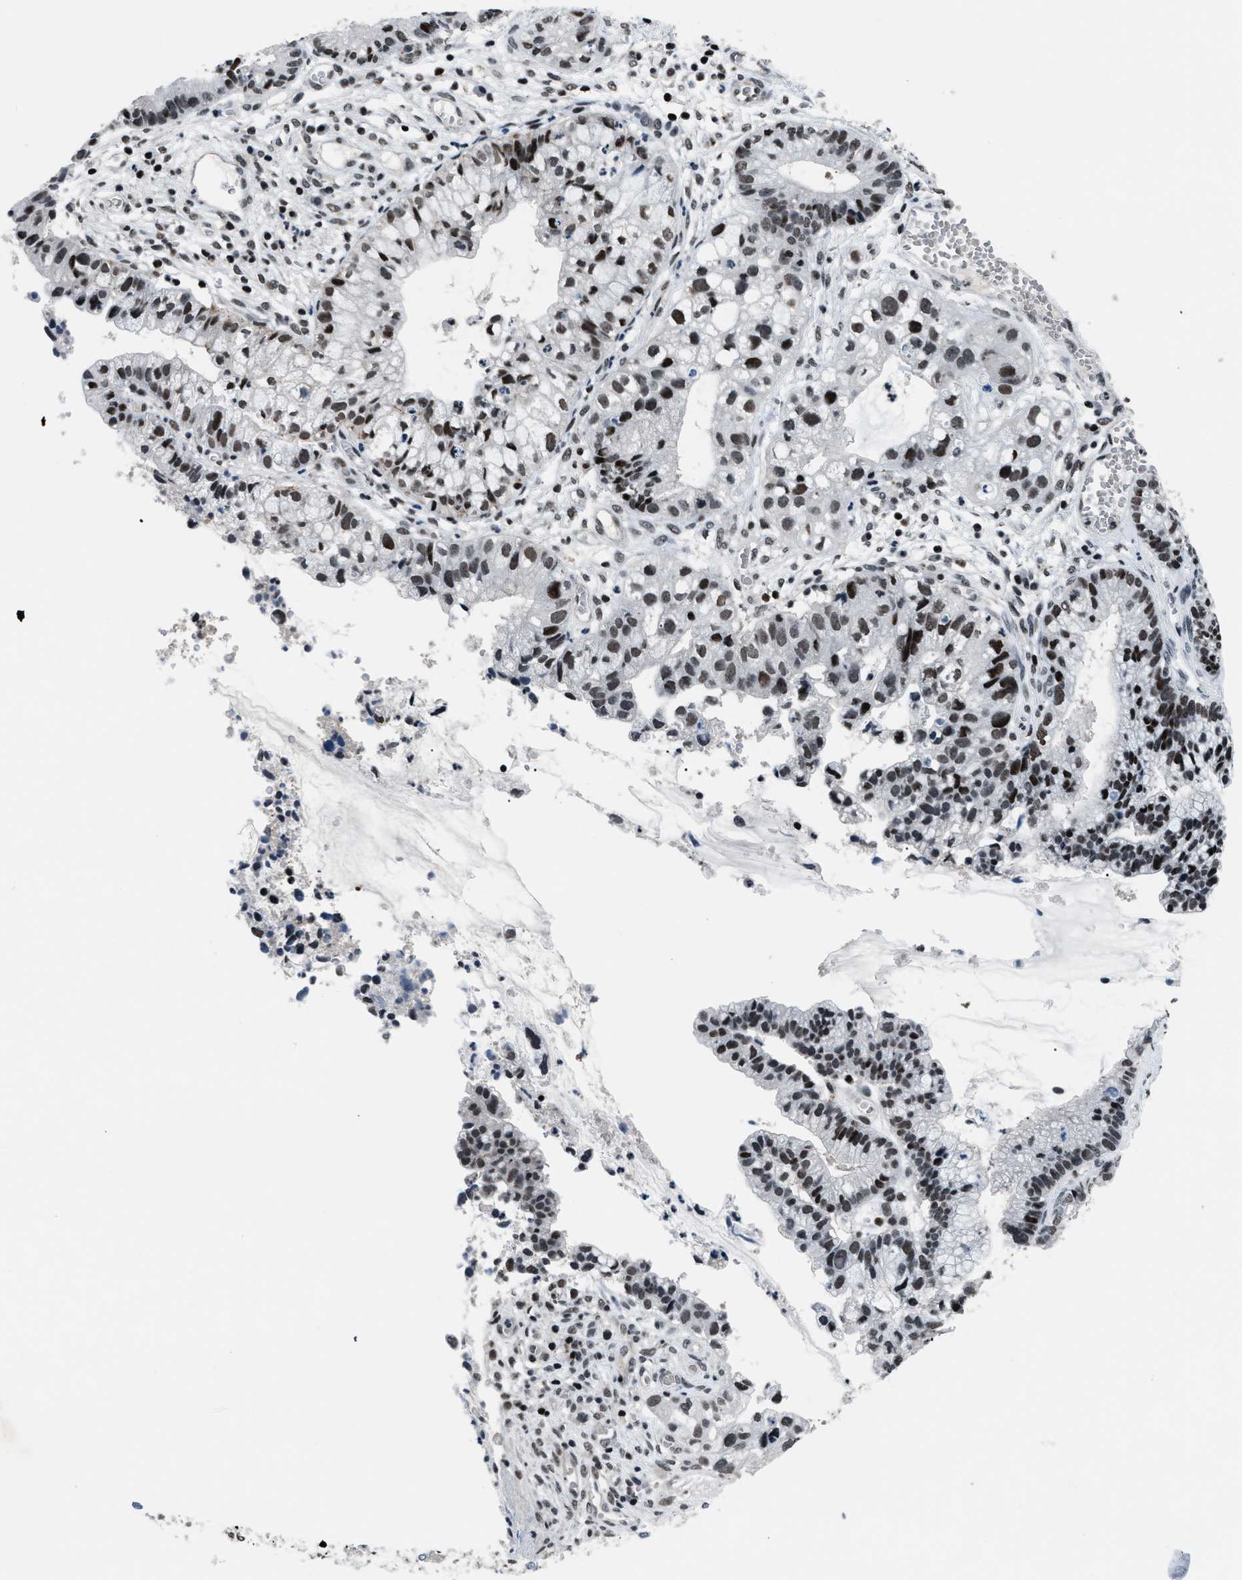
{"staining": {"intensity": "strong", "quantity": ">75%", "location": "nuclear"}, "tissue": "cervical cancer", "cell_type": "Tumor cells", "image_type": "cancer", "snomed": [{"axis": "morphology", "description": "Adenocarcinoma, NOS"}, {"axis": "topography", "description": "Cervix"}], "caption": "Human adenocarcinoma (cervical) stained with a brown dye exhibits strong nuclear positive positivity in approximately >75% of tumor cells.", "gene": "SMARCB1", "patient": {"sex": "female", "age": 44}}